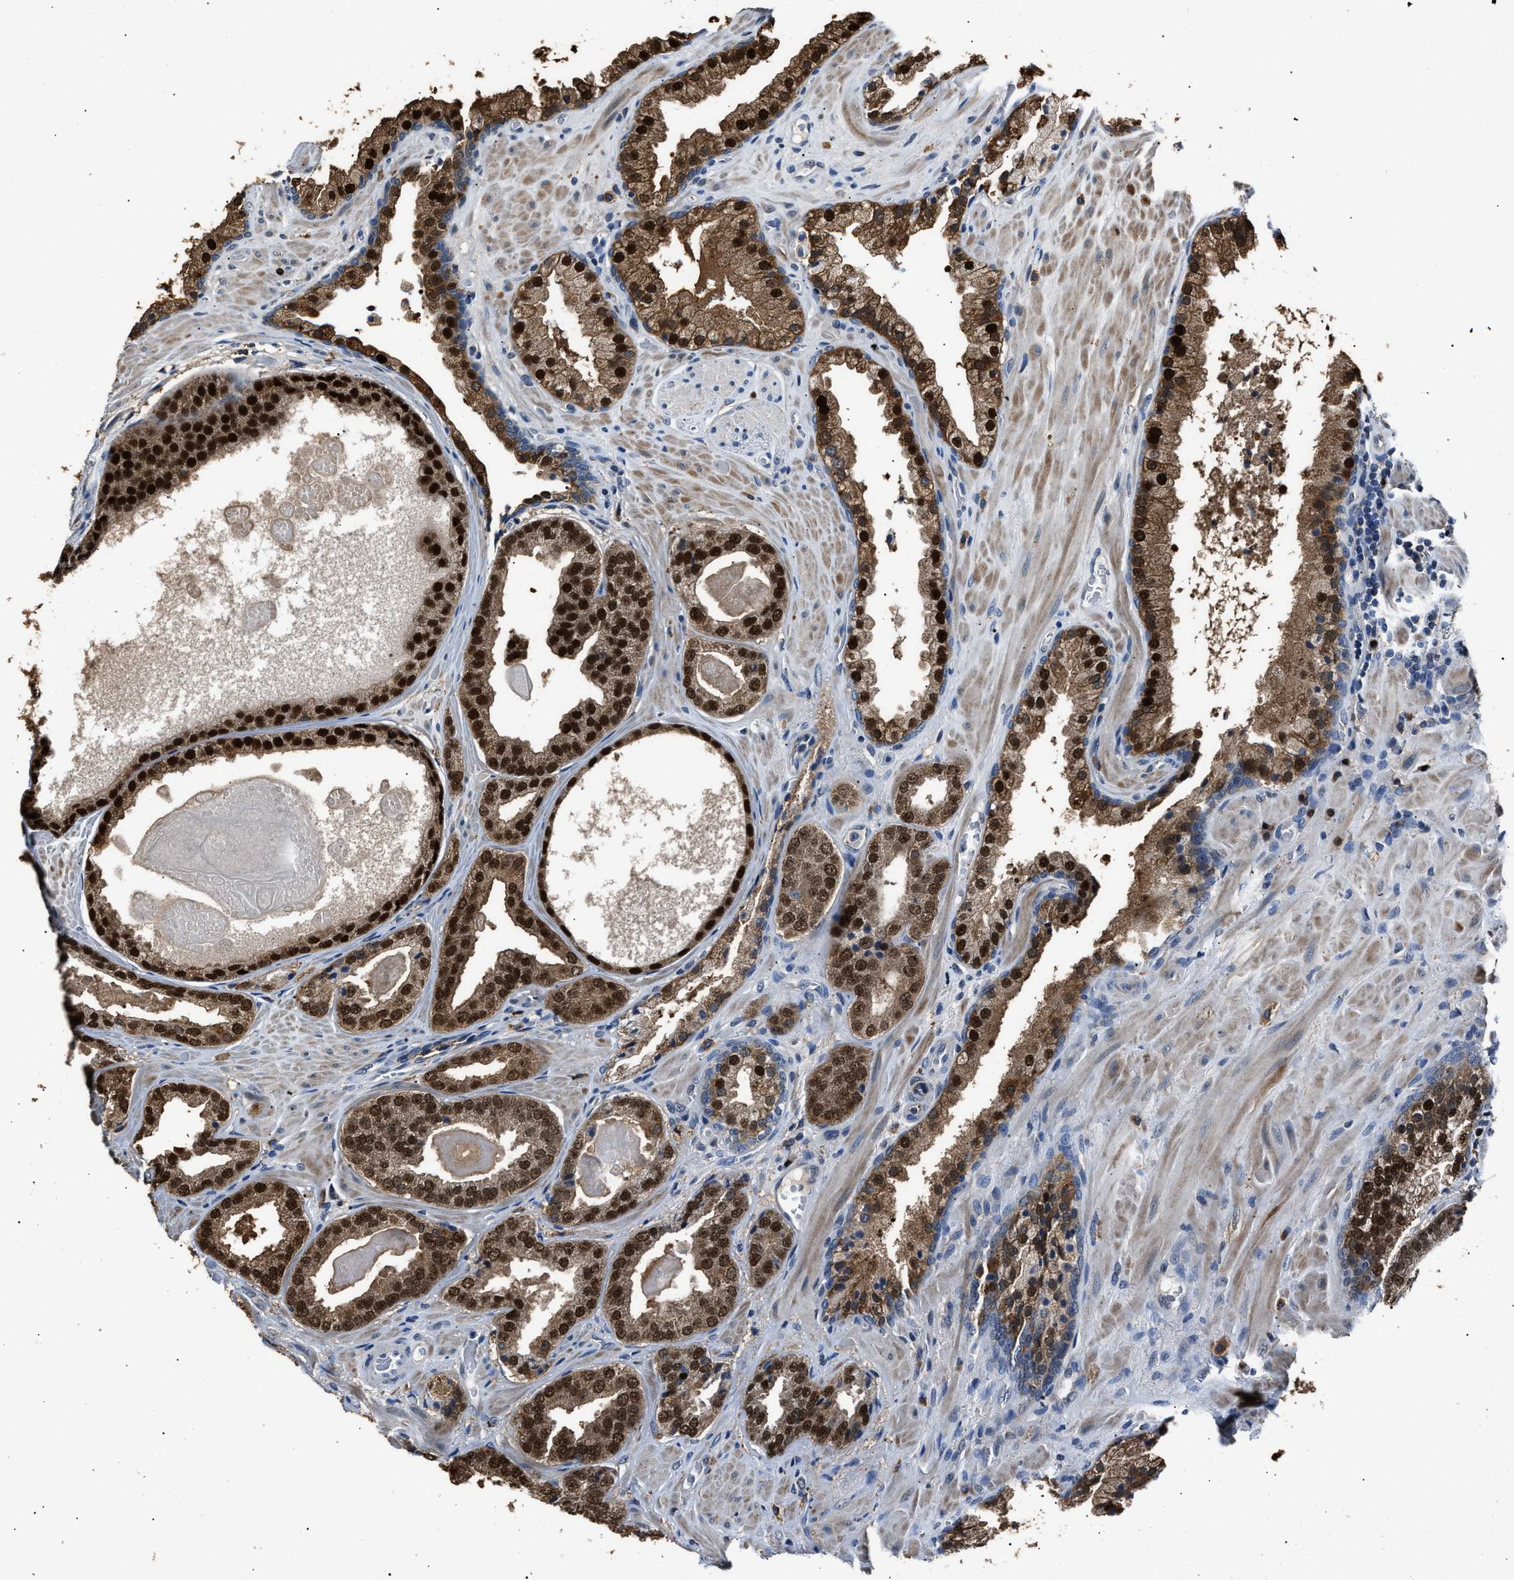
{"staining": {"intensity": "strong", "quantity": ">75%", "location": "cytoplasmic/membranous,nuclear"}, "tissue": "prostate cancer", "cell_type": "Tumor cells", "image_type": "cancer", "snomed": [{"axis": "morphology", "description": "Adenocarcinoma, Low grade"}, {"axis": "topography", "description": "Prostate"}], "caption": "Human low-grade adenocarcinoma (prostate) stained for a protein (brown) shows strong cytoplasmic/membranous and nuclear positive positivity in approximately >75% of tumor cells.", "gene": "NSUN5", "patient": {"sex": "male", "age": 71}}